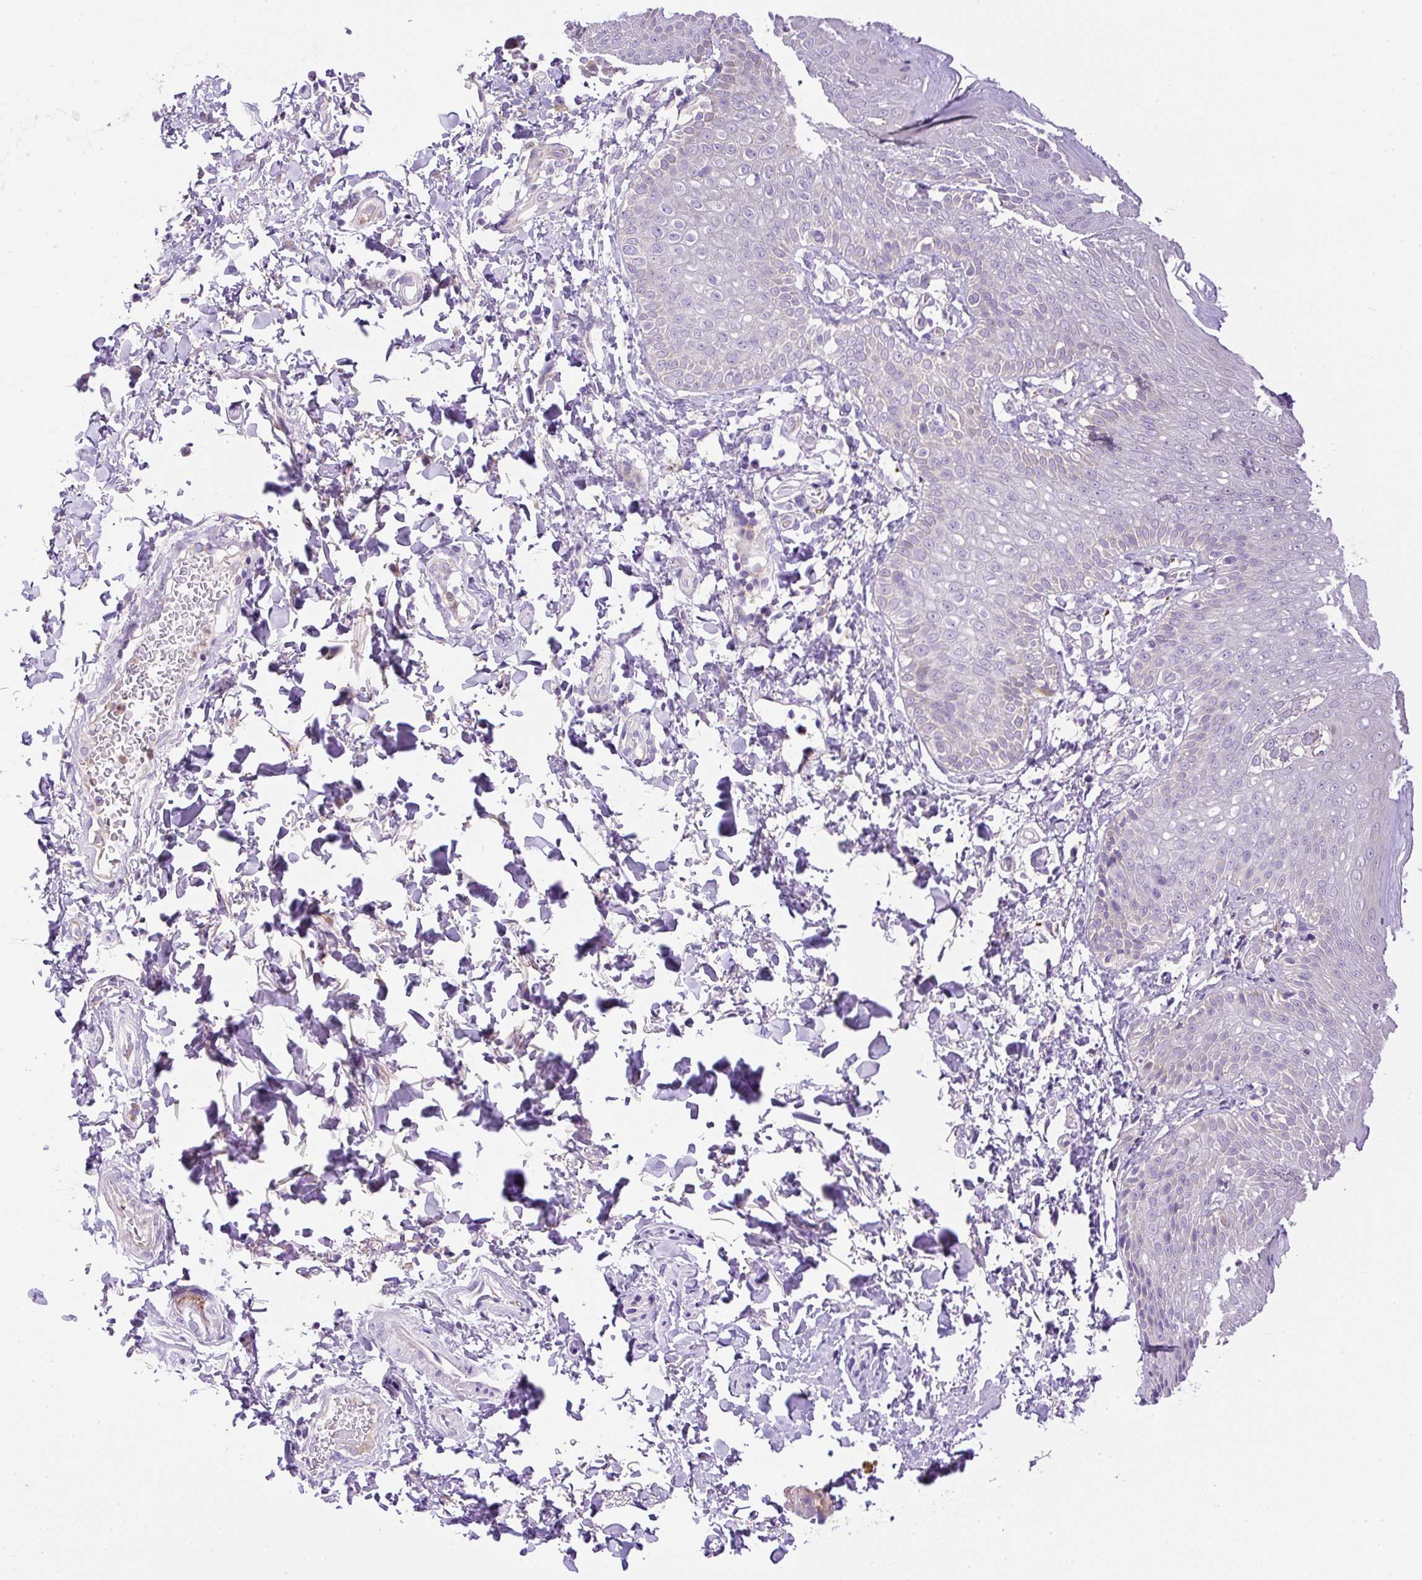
{"staining": {"intensity": "negative", "quantity": "none", "location": "none"}, "tissue": "skin", "cell_type": "Epidermal cells", "image_type": "normal", "snomed": [{"axis": "morphology", "description": "Normal tissue, NOS"}, {"axis": "topography", "description": "Peripheral nerve tissue"}], "caption": "Skin stained for a protein using immunohistochemistry reveals no staining epidermal cells.", "gene": "CFAP47", "patient": {"sex": "male", "age": 51}}